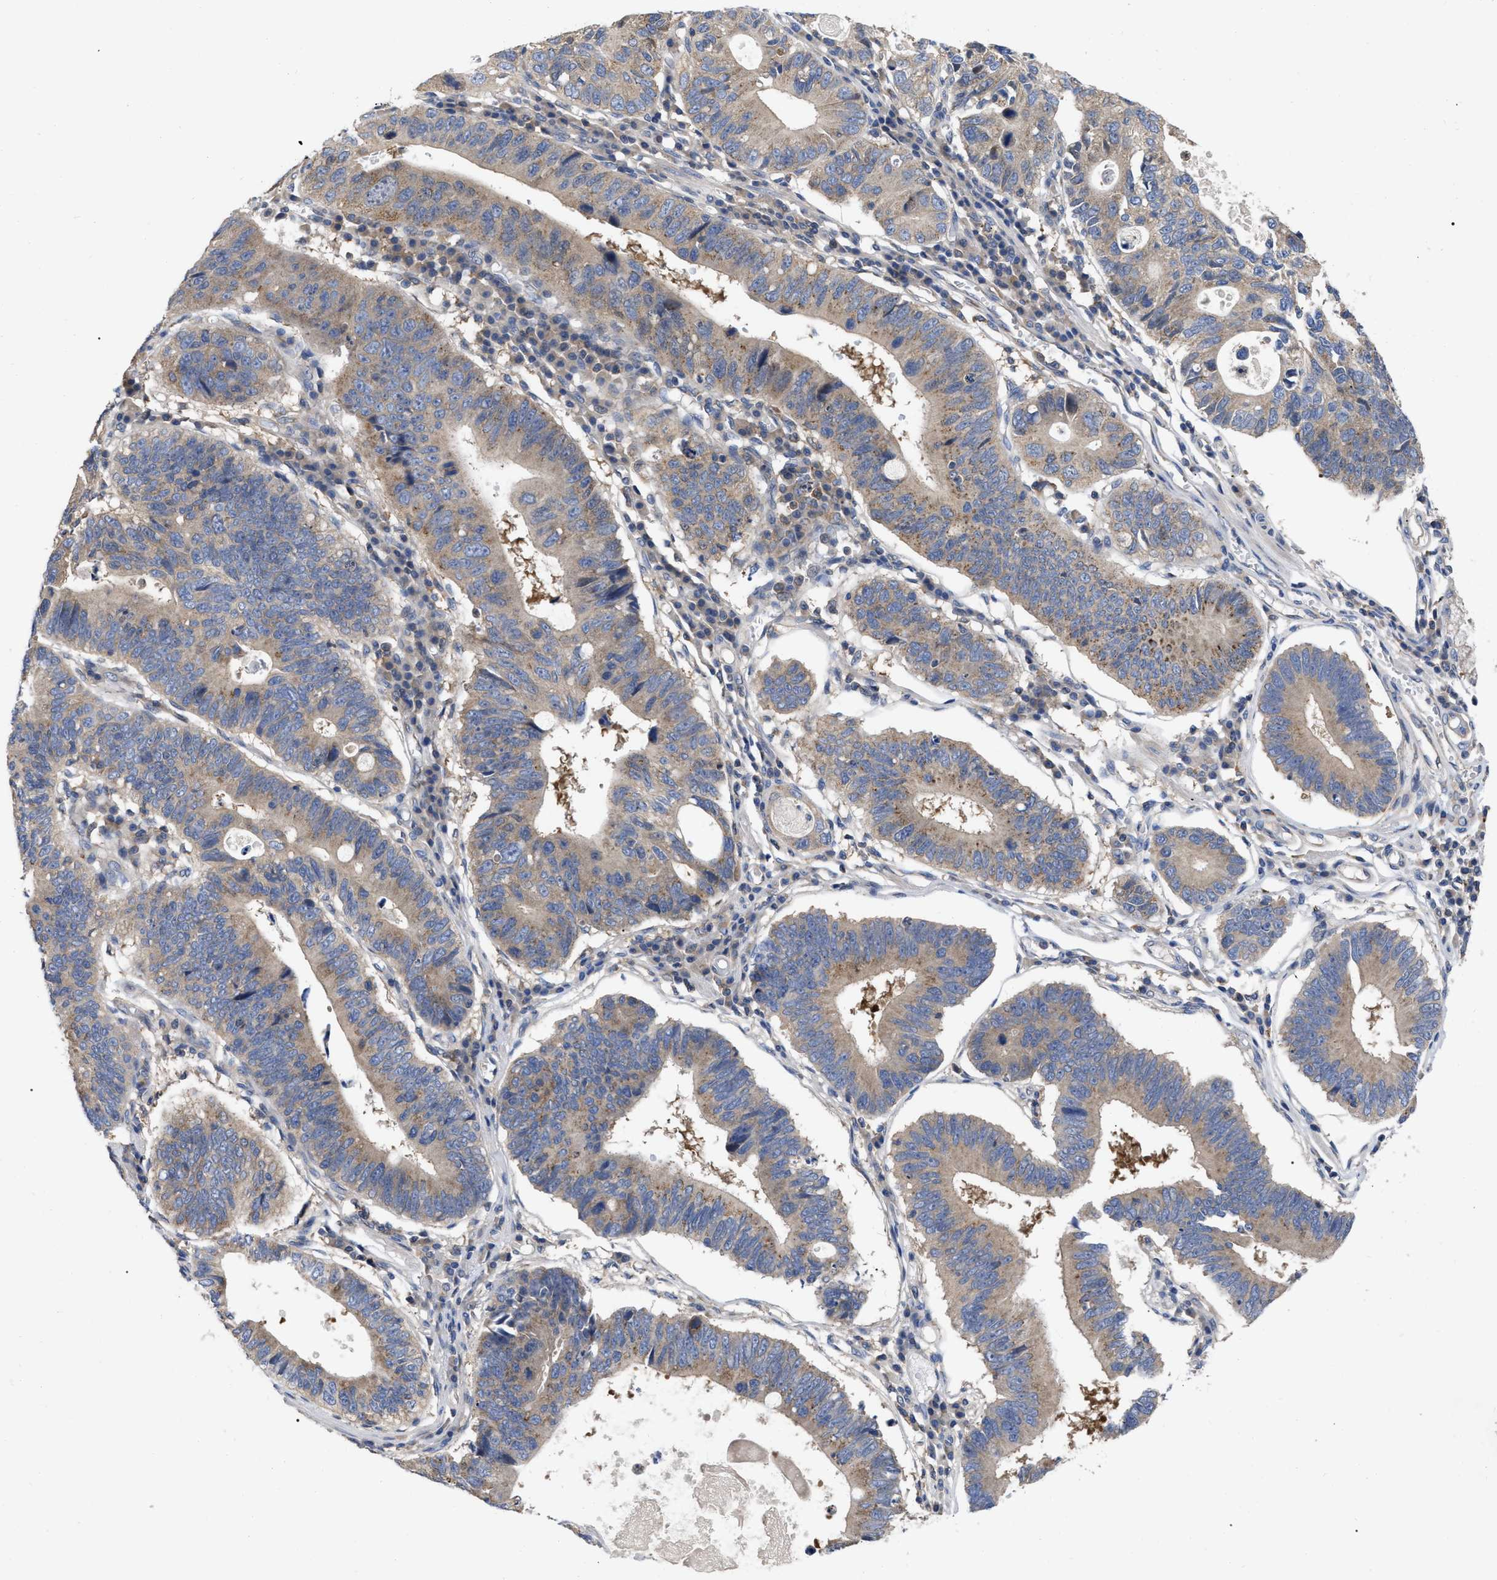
{"staining": {"intensity": "weak", "quantity": "25%-75%", "location": "cytoplasmic/membranous"}, "tissue": "stomach cancer", "cell_type": "Tumor cells", "image_type": "cancer", "snomed": [{"axis": "morphology", "description": "Adenocarcinoma, NOS"}, {"axis": "topography", "description": "Stomach"}], "caption": "Tumor cells reveal low levels of weak cytoplasmic/membranous positivity in approximately 25%-75% of cells in human stomach cancer.", "gene": "RAP1GDS1", "patient": {"sex": "male", "age": 59}}